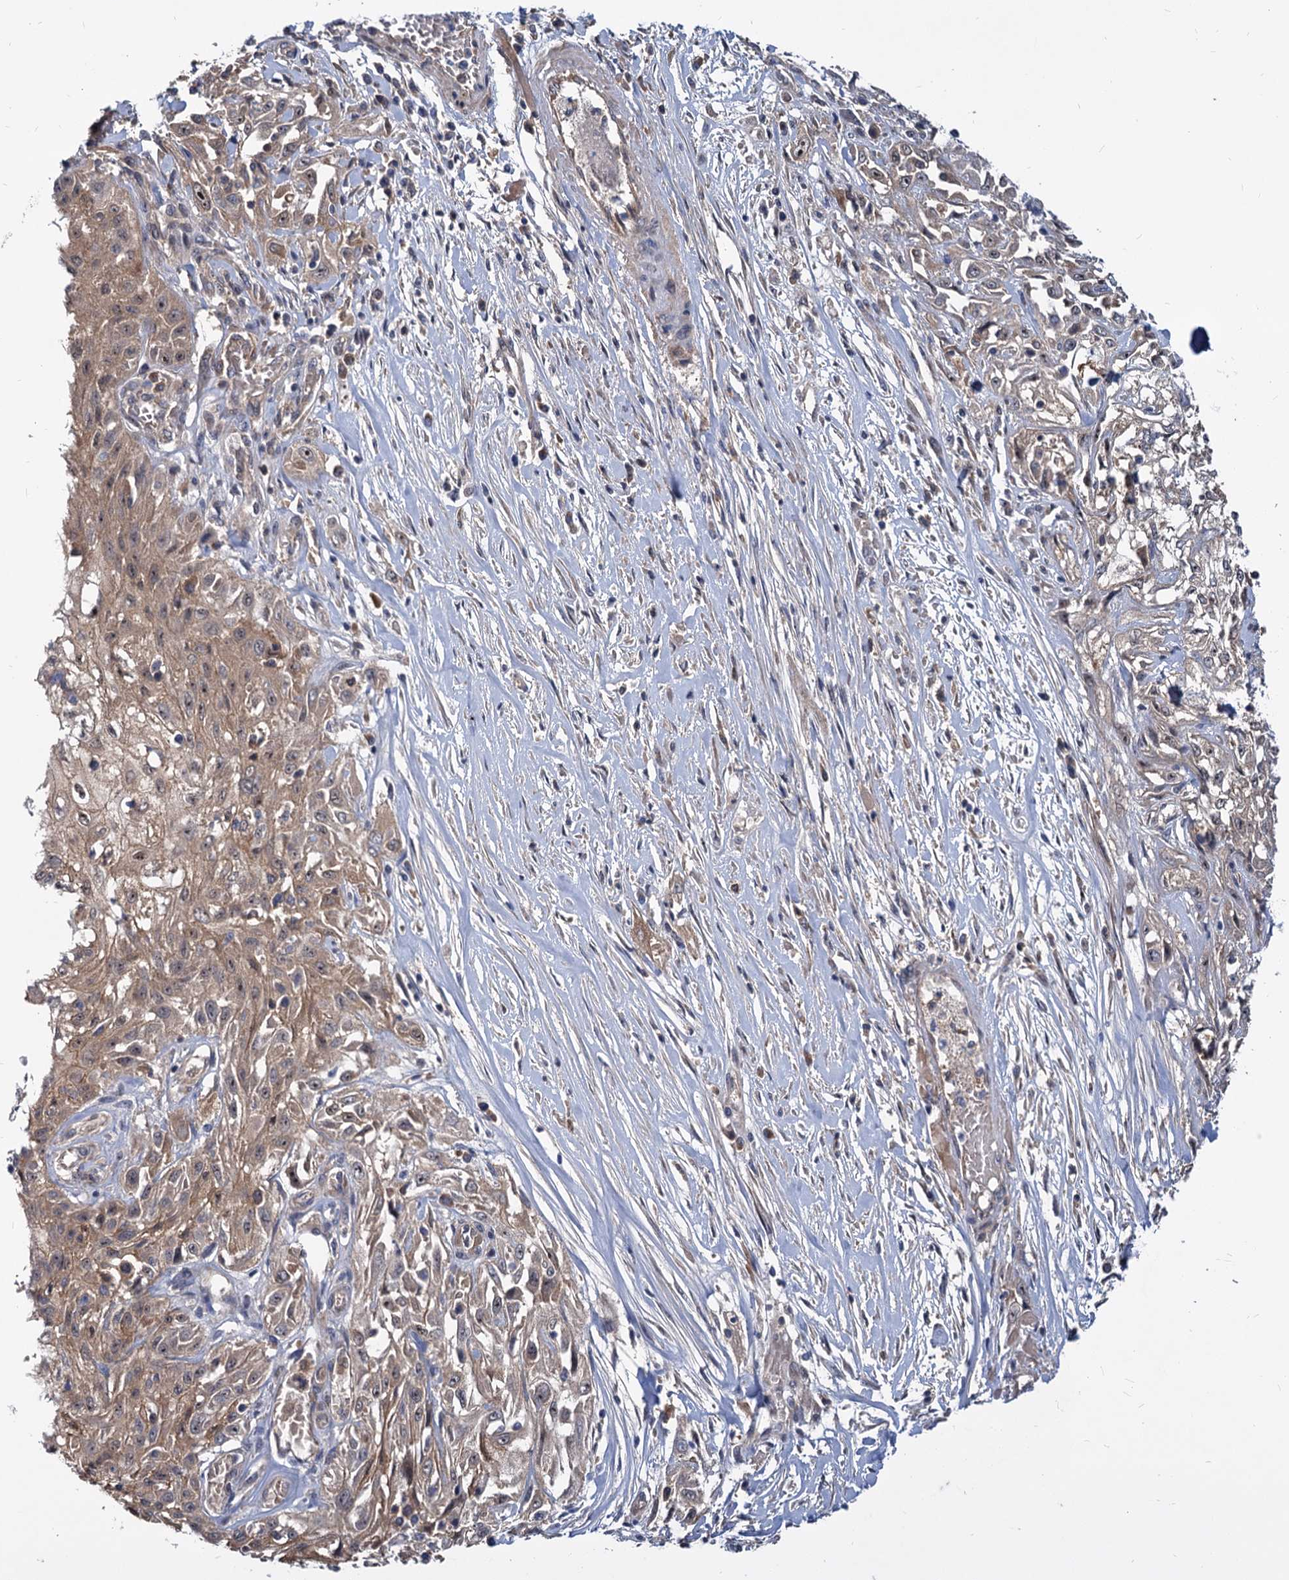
{"staining": {"intensity": "moderate", "quantity": ">75%", "location": "cytoplasmic/membranous,nuclear"}, "tissue": "skin cancer", "cell_type": "Tumor cells", "image_type": "cancer", "snomed": [{"axis": "morphology", "description": "Squamous cell carcinoma, NOS"}, {"axis": "morphology", "description": "Squamous cell carcinoma, metastatic, NOS"}, {"axis": "topography", "description": "Skin"}, {"axis": "topography", "description": "Lymph node"}], "caption": "This image displays IHC staining of skin metastatic squamous cell carcinoma, with medium moderate cytoplasmic/membranous and nuclear positivity in approximately >75% of tumor cells.", "gene": "SNX15", "patient": {"sex": "male", "age": 75}}